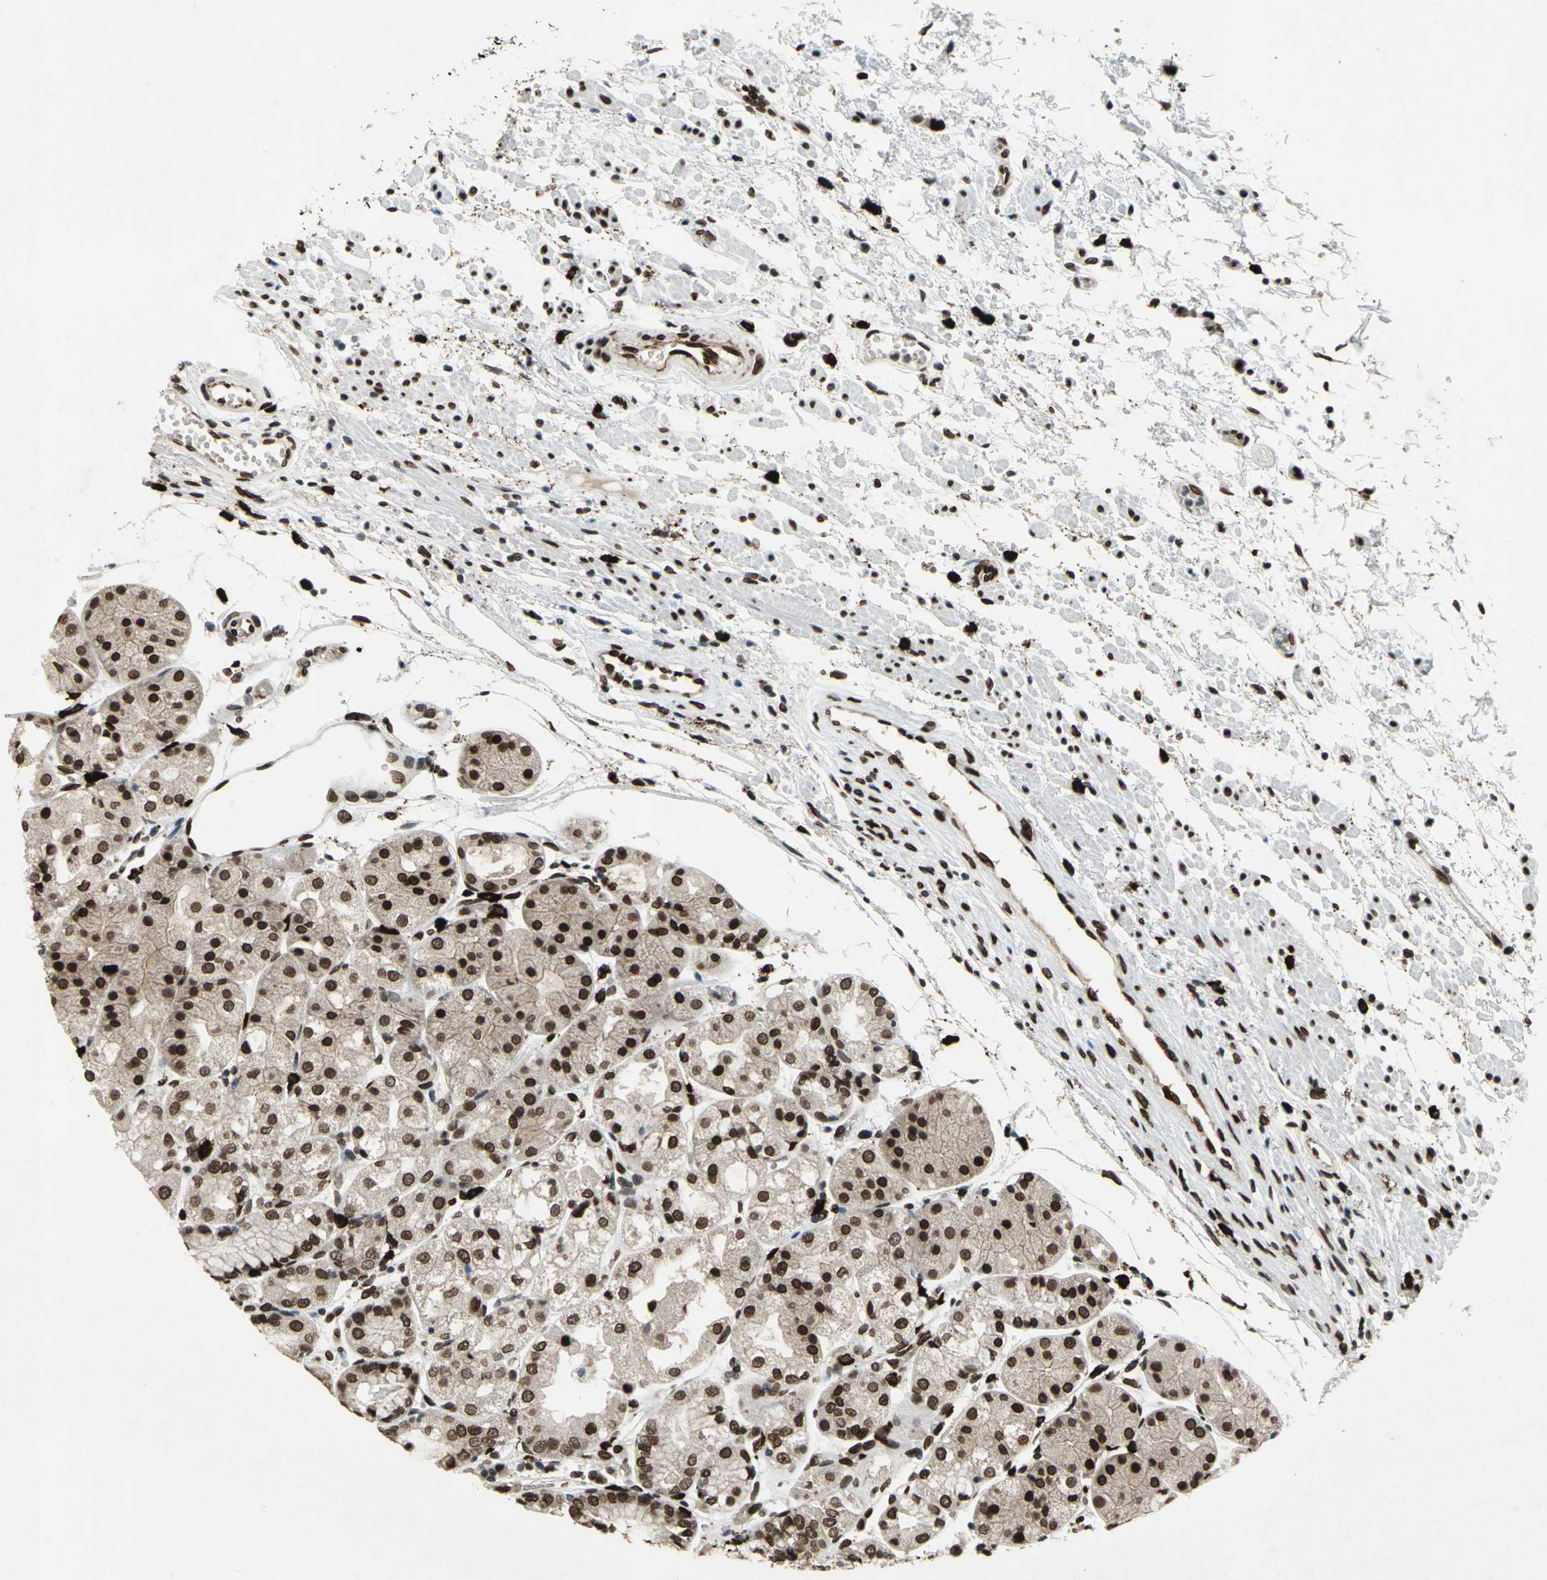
{"staining": {"intensity": "strong", "quantity": ">75%", "location": "cytoplasmic/membranous,nuclear"}, "tissue": "stomach", "cell_type": "Glandular cells", "image_type": "normal", "snomed": [{"axis": "morphology", "description": "Normal tissue, NOS"}, {"axis": "topography", "description": "Stomach, upper"}], "caption": "Glandular cells demonstrate high levels of strong cytoplasmic/membranous,nuclear staining in approximately >75% of cells in benign stomach.", "gene": "ISY1", "patient": {"sex": "male", "age": 72}}